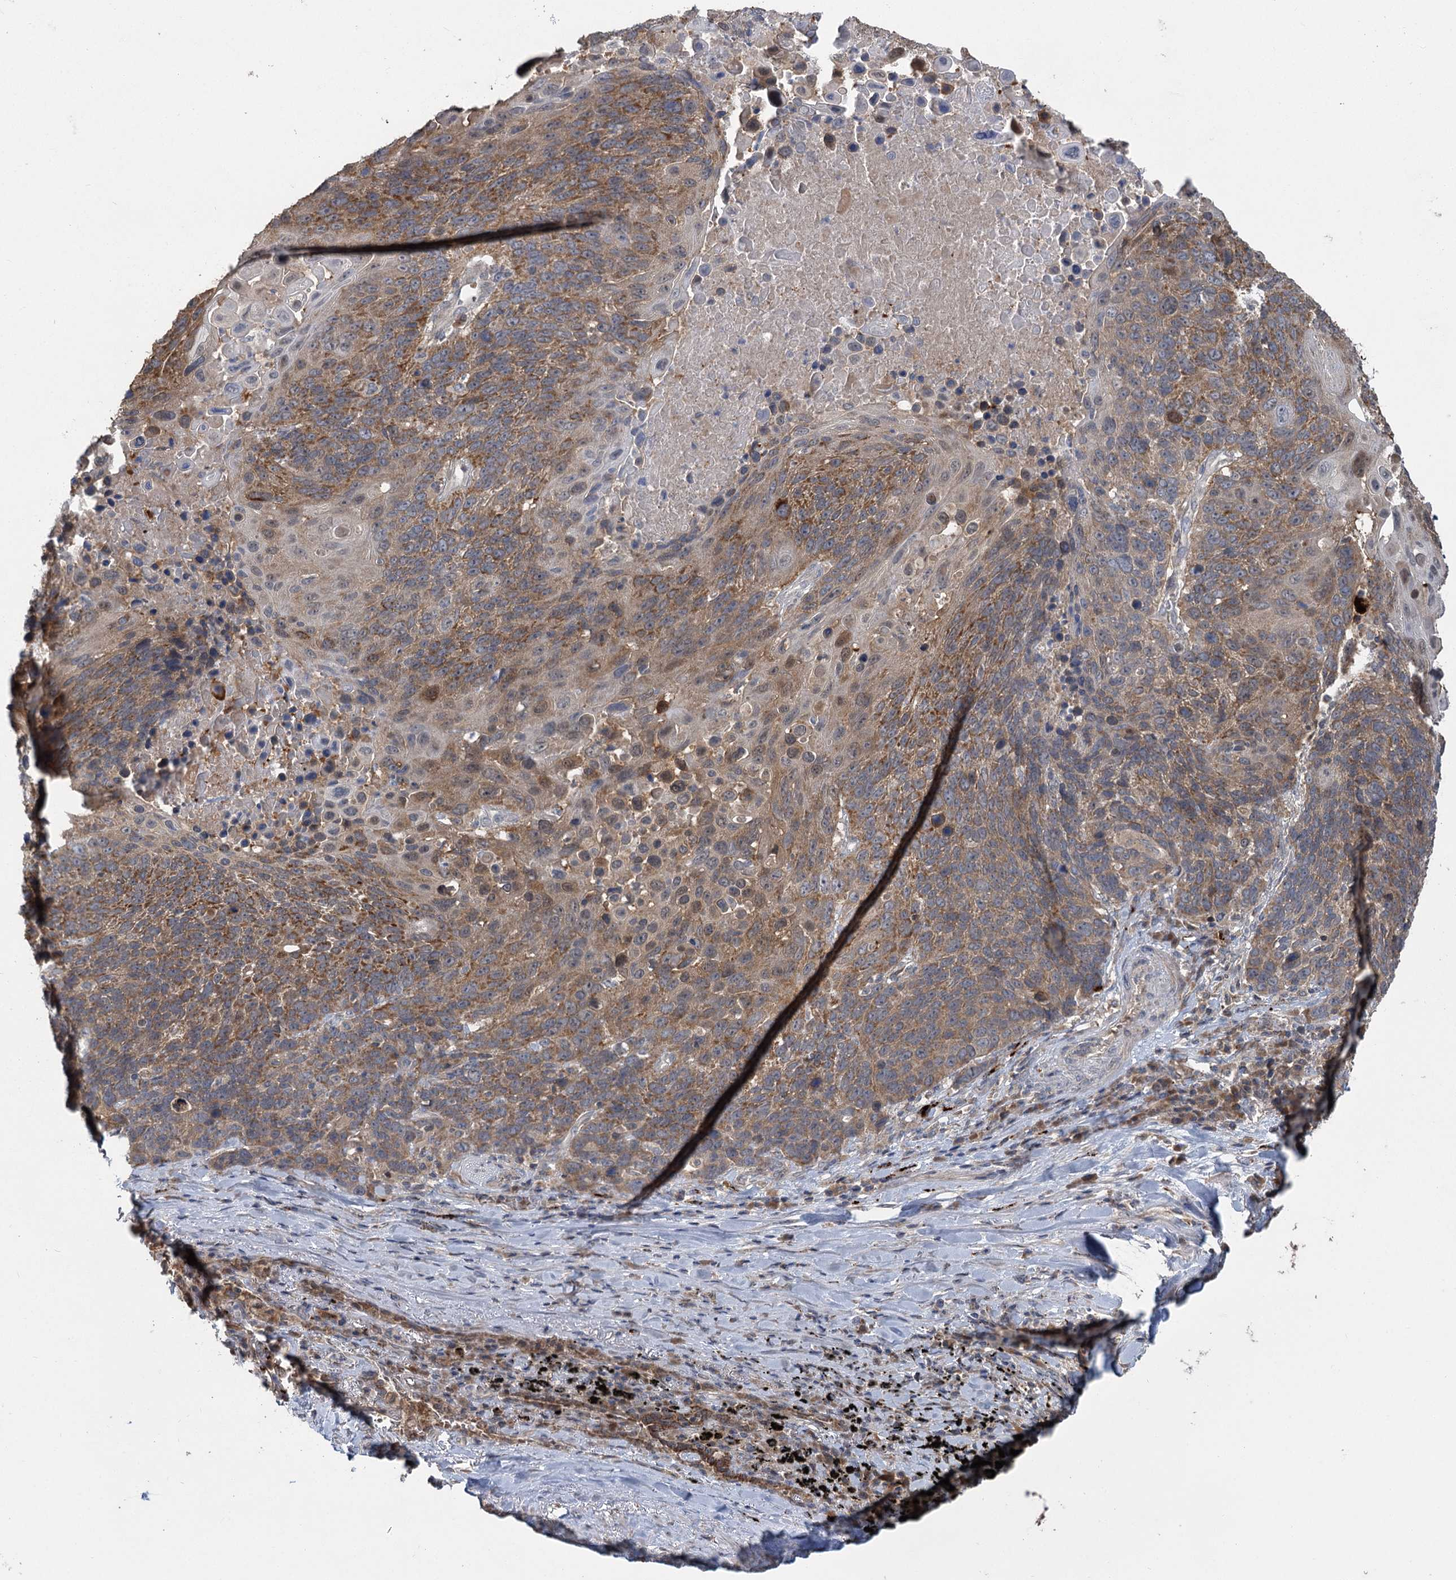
{"staining": {"intensity": "moderate", "quantity": ">75%", "location": "cytoplasmic/membranous"}, "tissue": "lung cancer", "cell_type": "Tumor cells", "image_type": "cancer", "snomed": [{"axis": "morphology", "description": "Squamous cell carcinoma, NOS"}, {"axis": "topography", "description": "Lung"}], "caption": "Immunohistochemistry histopathology image of neoplastic tissue: human squamous cell carcinoma (lung) stained using IHC shows medium levels of moderate protein expression localized specifically in the cytoplasmic/membranous of tumor cells, appearing as a cytoplasmic/membranous brown color.", "gene": "PYROXD2", "patient": {"sex": "male", "age": 66}}